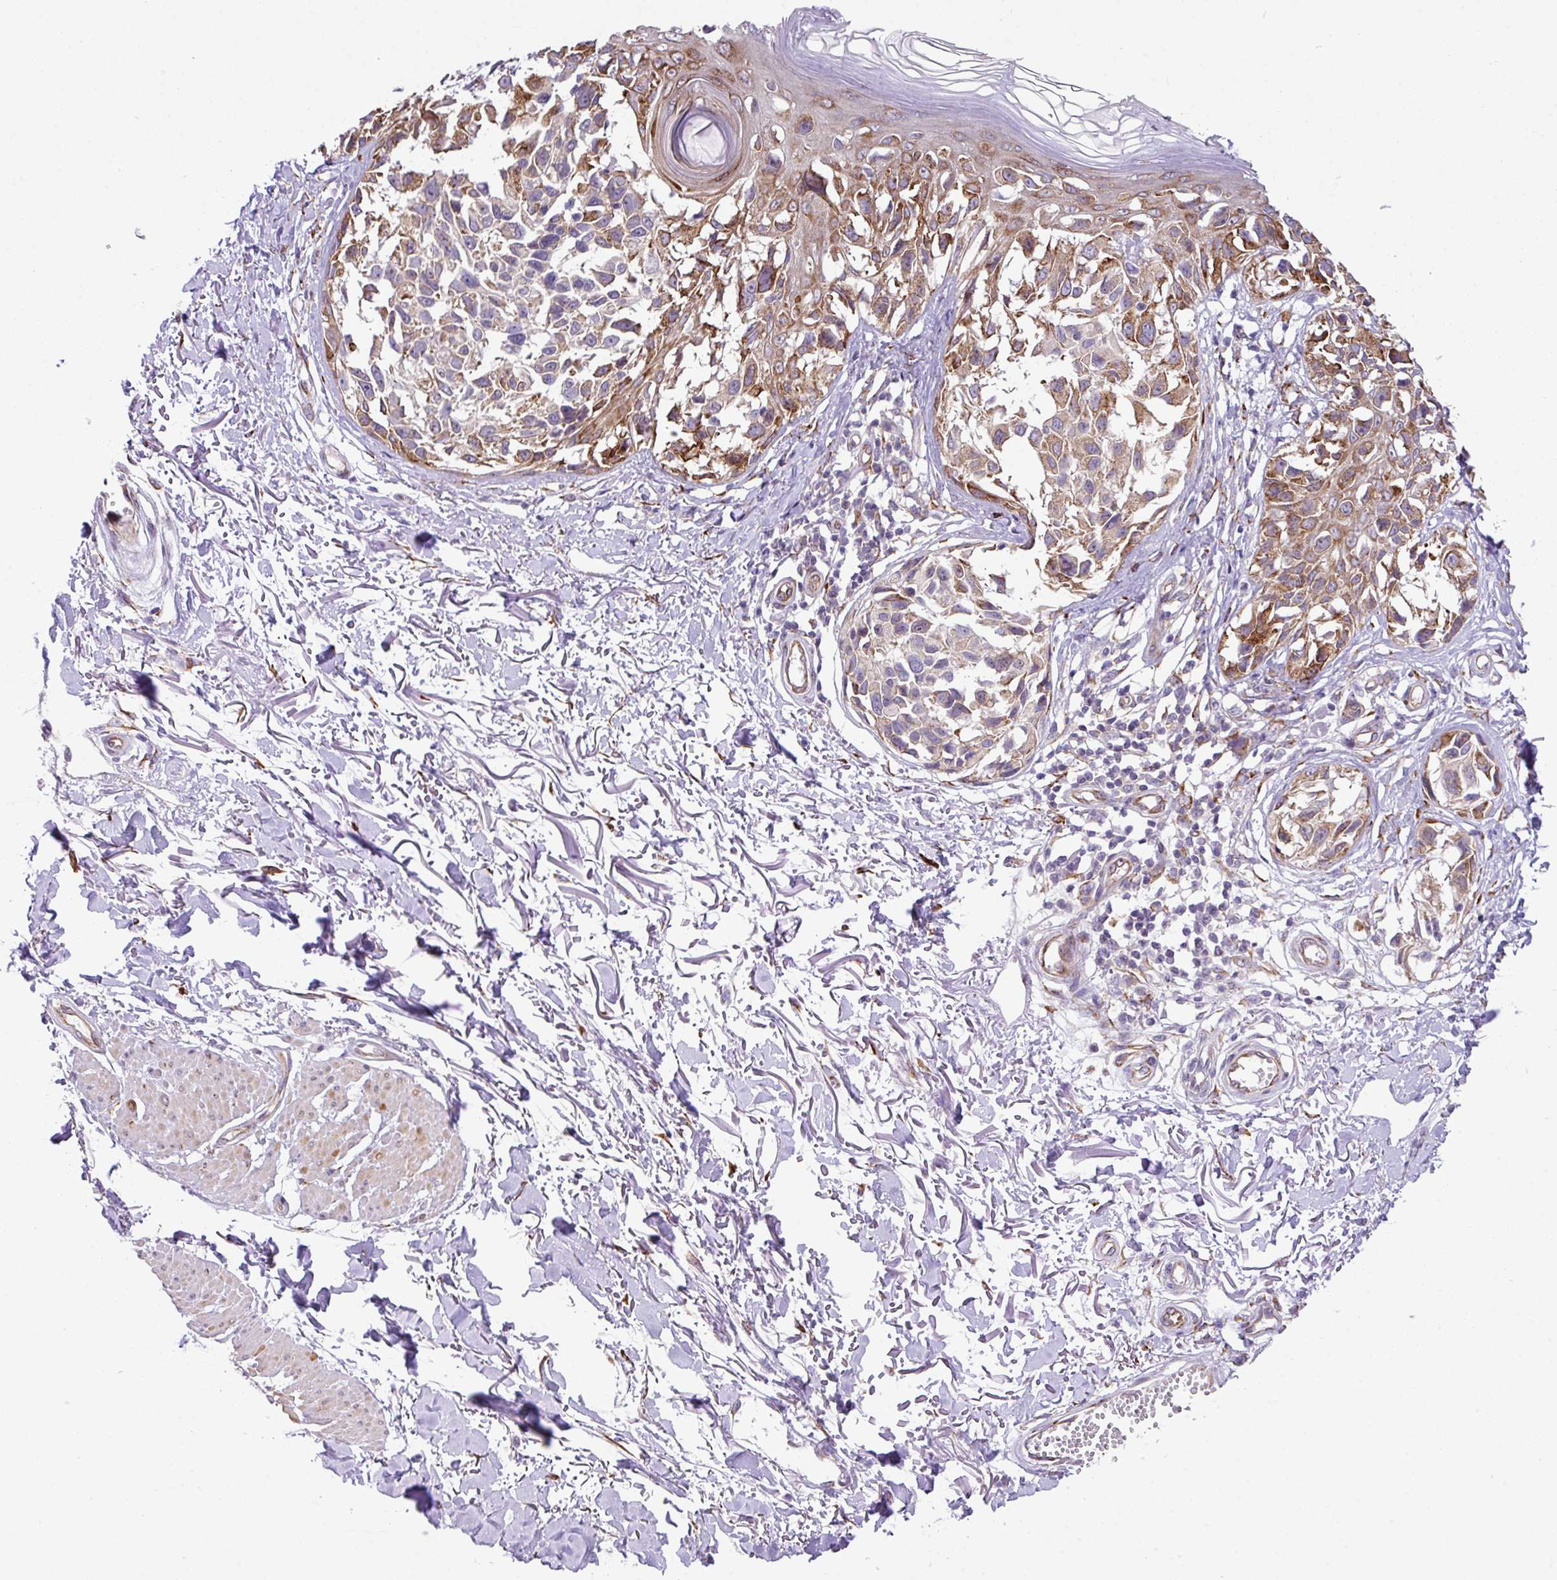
{"staining": {"intensity": "weak", "quantity": ">75%", "location": "cytoplasmic/membranous"}, "tissue": "melanoma", "cell_type": "Tumor cells", "image_type": "cancer", "snomed": [{"axis": "morphology", "description": "Malignant melanoma, NOS"}, {"axis": "topography", "description": "Skin"}], "caption": "Human melanoma stained for a protein (brown) exhibits weak cytoplasmic/membranous positive expression in approximately >75% of tumor cells.", "gene": "CFAP97", "patient": {"sex": "male", "age": 73}}